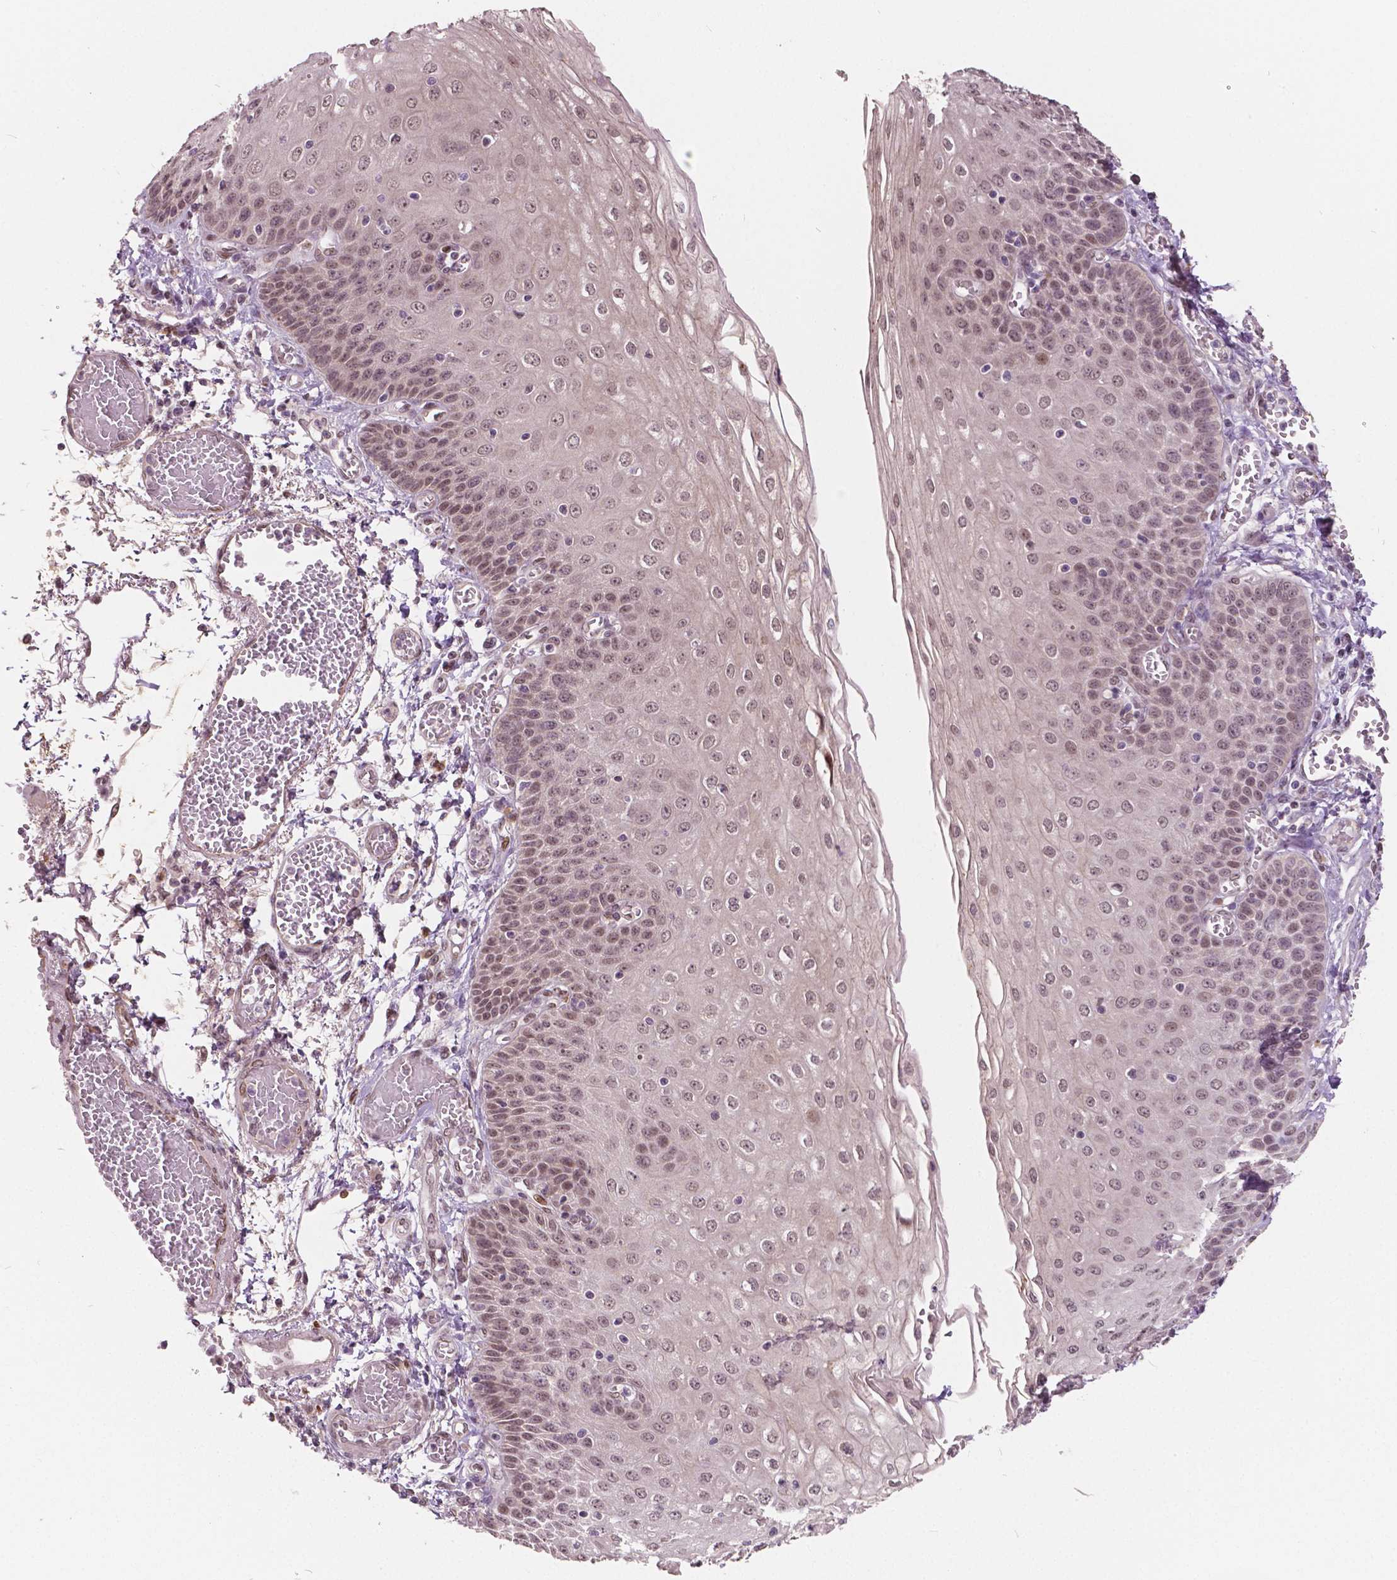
{"staining": {"intensity": "weak", "quantity": "25%-75%", "location": "nuclear"}, "tissue": "esophagus", "cell_type": "Squamous epithelial cells", "image_type": "normal", "snomed": [{"axis": "morphology", "description": "Normal tissue, NOS"}, {"axis": "morphology", "description": "Adenocarcinoma, NOS"}, {"axis": "topography", "description": "Esophagus"}], "caption": "Squamous epithelial cells show low levels of weak nuclear staining in approximately 25%-75% of cells in normal human esophagus.", "gene": "HMBOX1", "patient": {"sex": "male", "age": 81}}